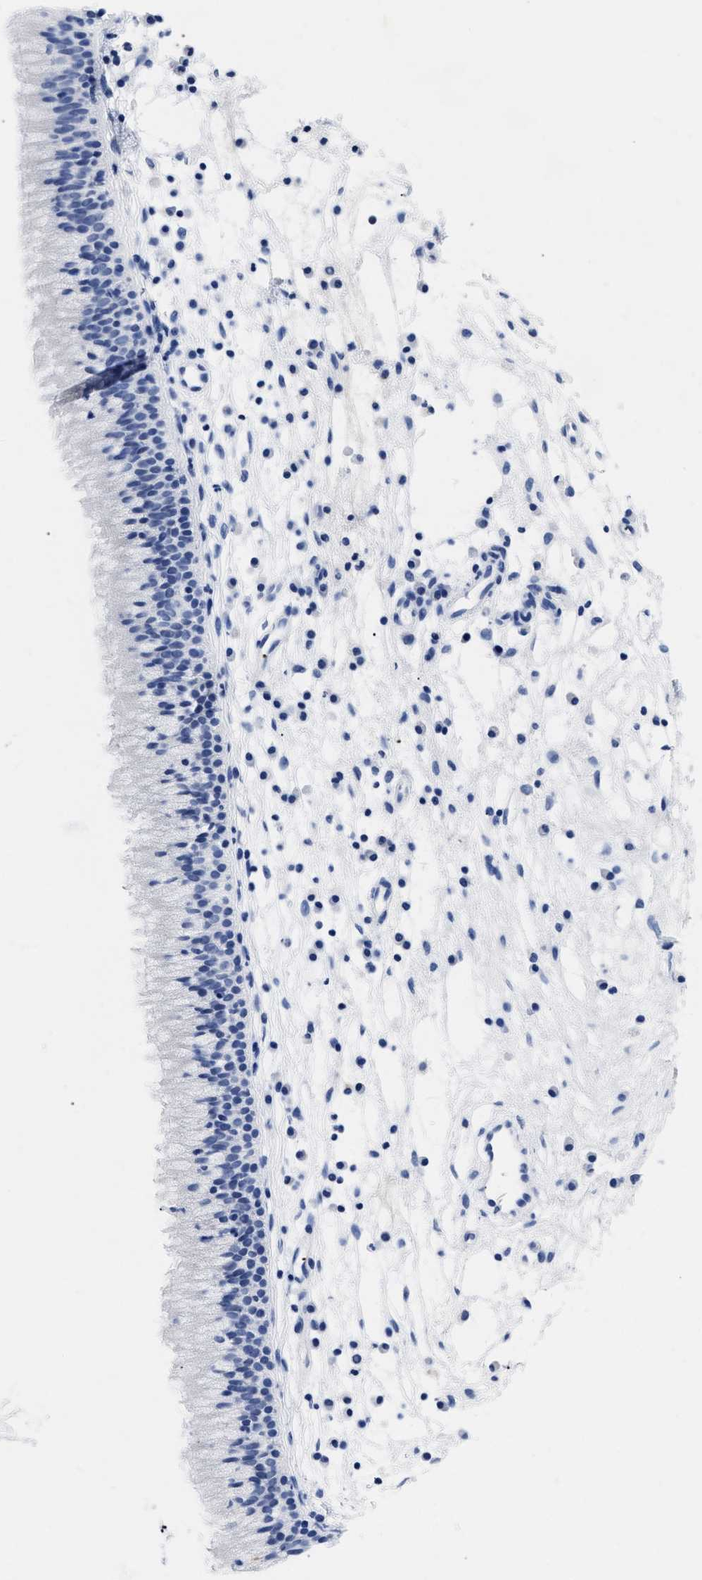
{"staining": {"intensity": "negative", "quantity": "none", "location": "none"}, "tissue": "nasopharynx", "cell_type": "Respiratory epithelial cells", "image_type": "normal", "snomed": [{"axis": "morphology", "description": "Normal tissue, NOS"}, {"axis": "topography", "description": "Nasopharynx"}], "caption": "Photomicrograph shows no significant protein expression in respiratory epithelial cells of benign nasopharynx.", "gene": "TREML1", "patient": {"sex": "male", "age": 21}}